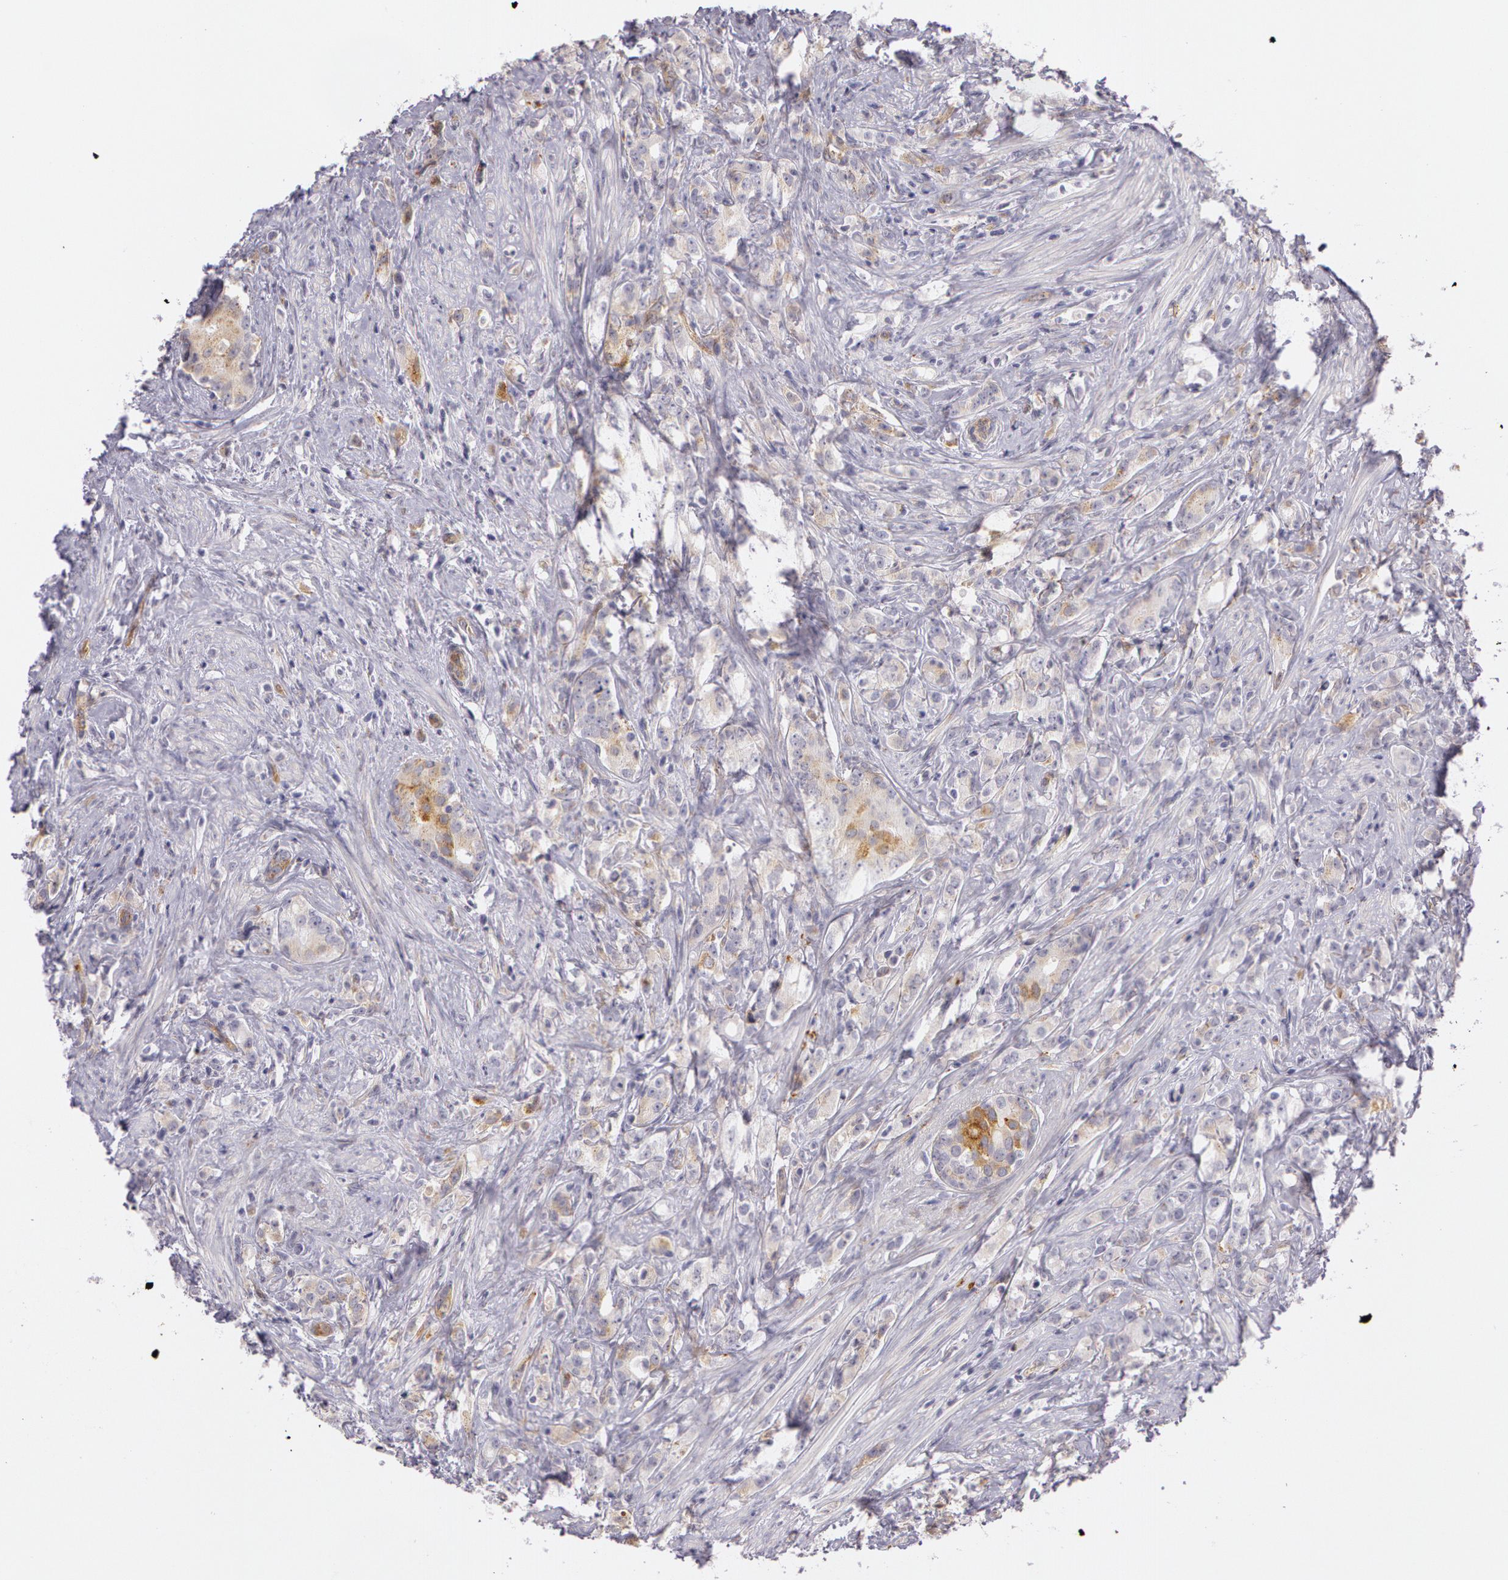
{"staining": {"intensity": "moderate", "quantity": "25%-75%", "location": "cytoplasmic/membranous"}, "tissue": "prostate cancer", "cell_type": "Tumor cells", "image_type": "cancer", "snomed": [{"axis": "morphology", "description": "Adenocarcinoma, Medium grade"}, {"axis": "topography", "description": "Prostate"}], "caption": "Immunohistochemical staining of human prostate cancer (adenocarcinoma (medium-grade)) shows moderate cytoplasmic/membranous protein positivity in approximately 25%-75% of tumor cells.", "gene": "APP", "patient": {"sex": "male", "age": 59}}